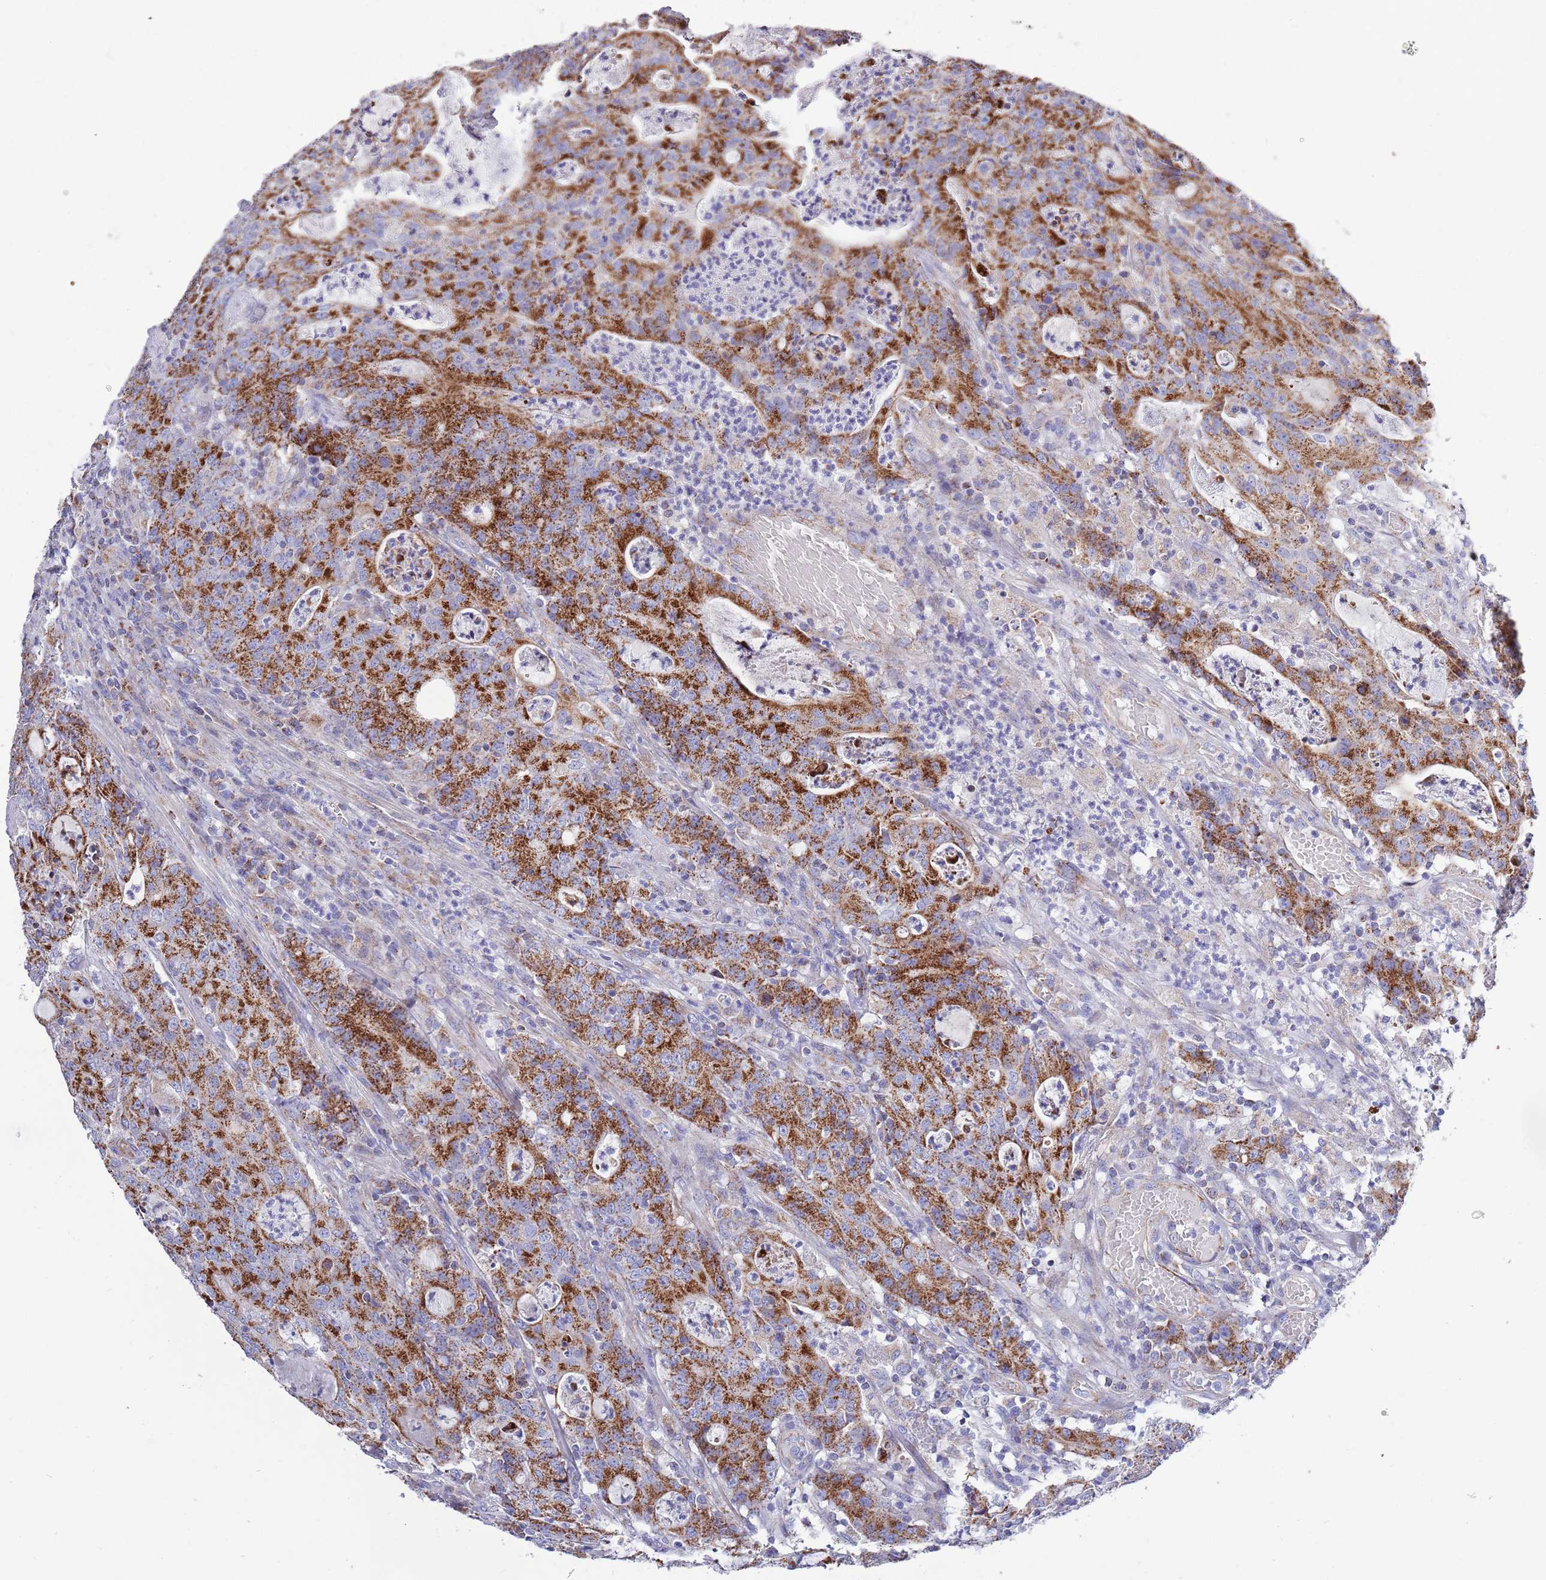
{"staining": {"intensity": "strong", "quantity": ">75%", "location": "cytoplasmic/membranous"}, "tissue": "colorectal cancer", "cell_type": "Tumor cells", "image_type": "cancer", "snomed": [{"axis": "morphology", "description": "Adenocarcinoma, NOS"}, {"axis": "topography", "description": "Colon"}], "caption": "IHC of human colorectal cancer (adenocarcinoma) exhibits high levels of strong cytoplasmic/membranous positivity in approximately >75% of tumor cells.", "gene": "EMC8", "patient": {"sex": "male", "age": 83}}